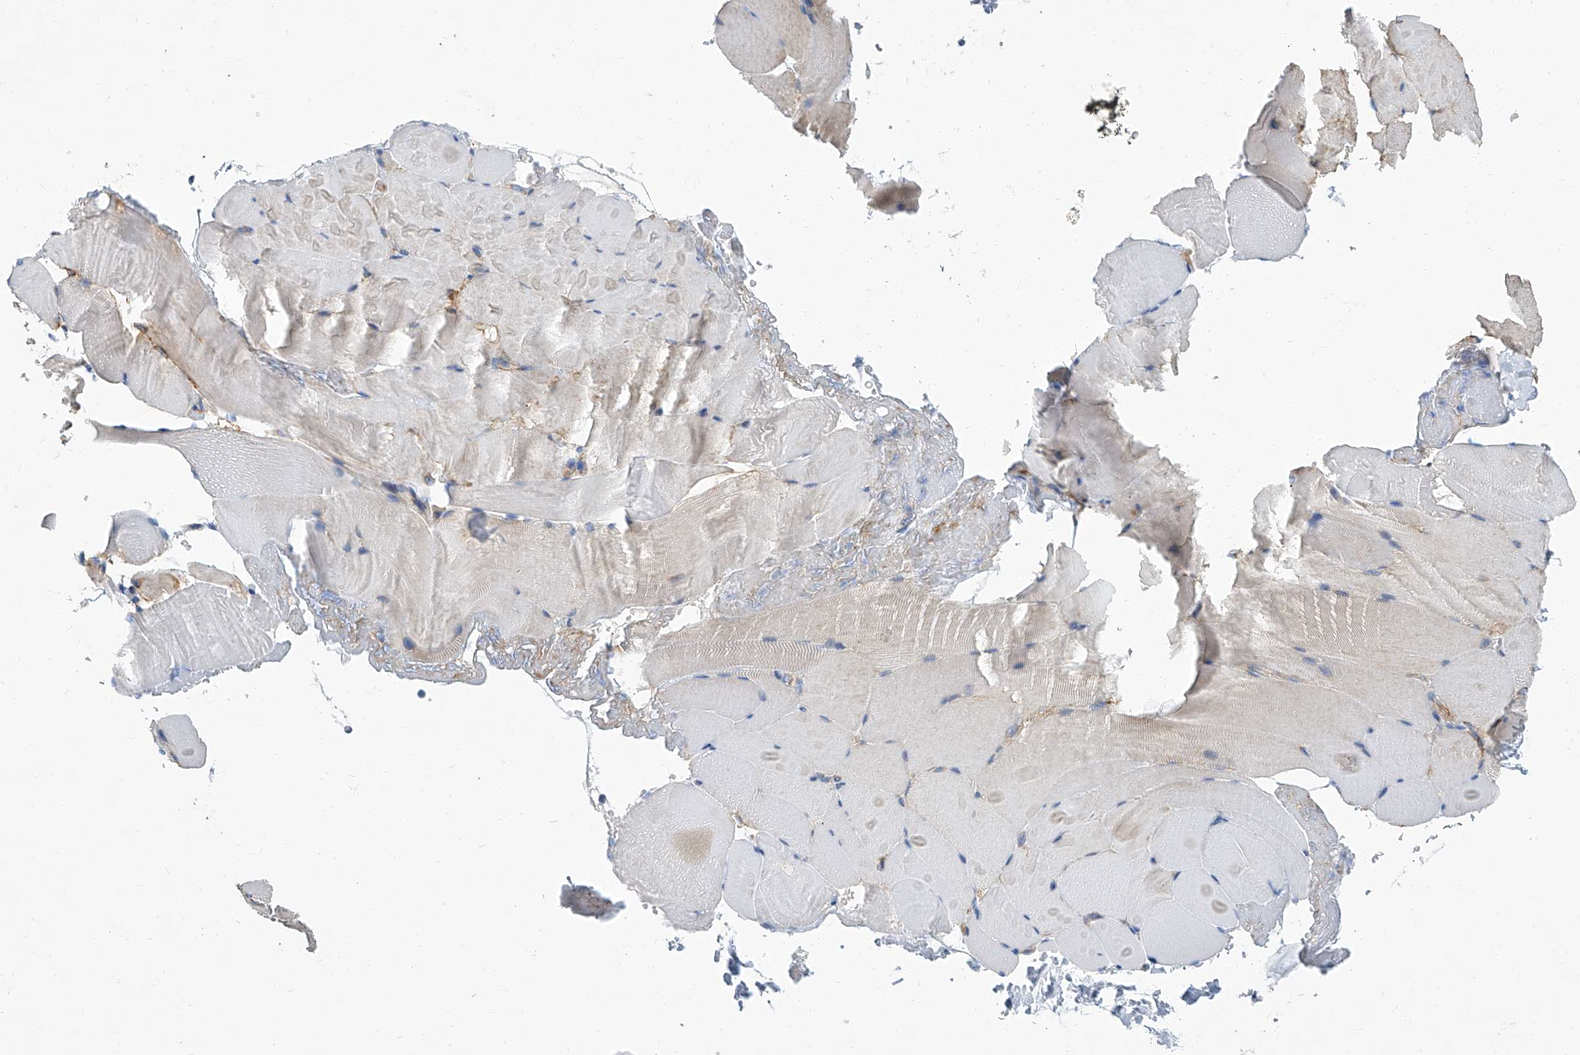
{"staining": {"intensity": "weak", "quantity": "<25%", "location": "cytoplasmic/membranous"}, "tissue": "skeletal muscle", "cell_type": "Myocytes", "image_type": "normal", "snomed": [{"axis": "morphology", "description": "Normal tissue, NOS"}, {"axis": "topography", "description": "Skeletal muscle"}, {"axis": "topography", "description": "Parathyroid gland"}], "caption": "The image exhibits no significant expression in myocytes of skeletal muscle. The staining was performed using DAB to visualize the protein expression in brown, while the nuclei were stained in blue with hematoxylin (Magnification: 20x).", "gene": "PSMB10", "patient": {"sex": "female", "age": 37}}